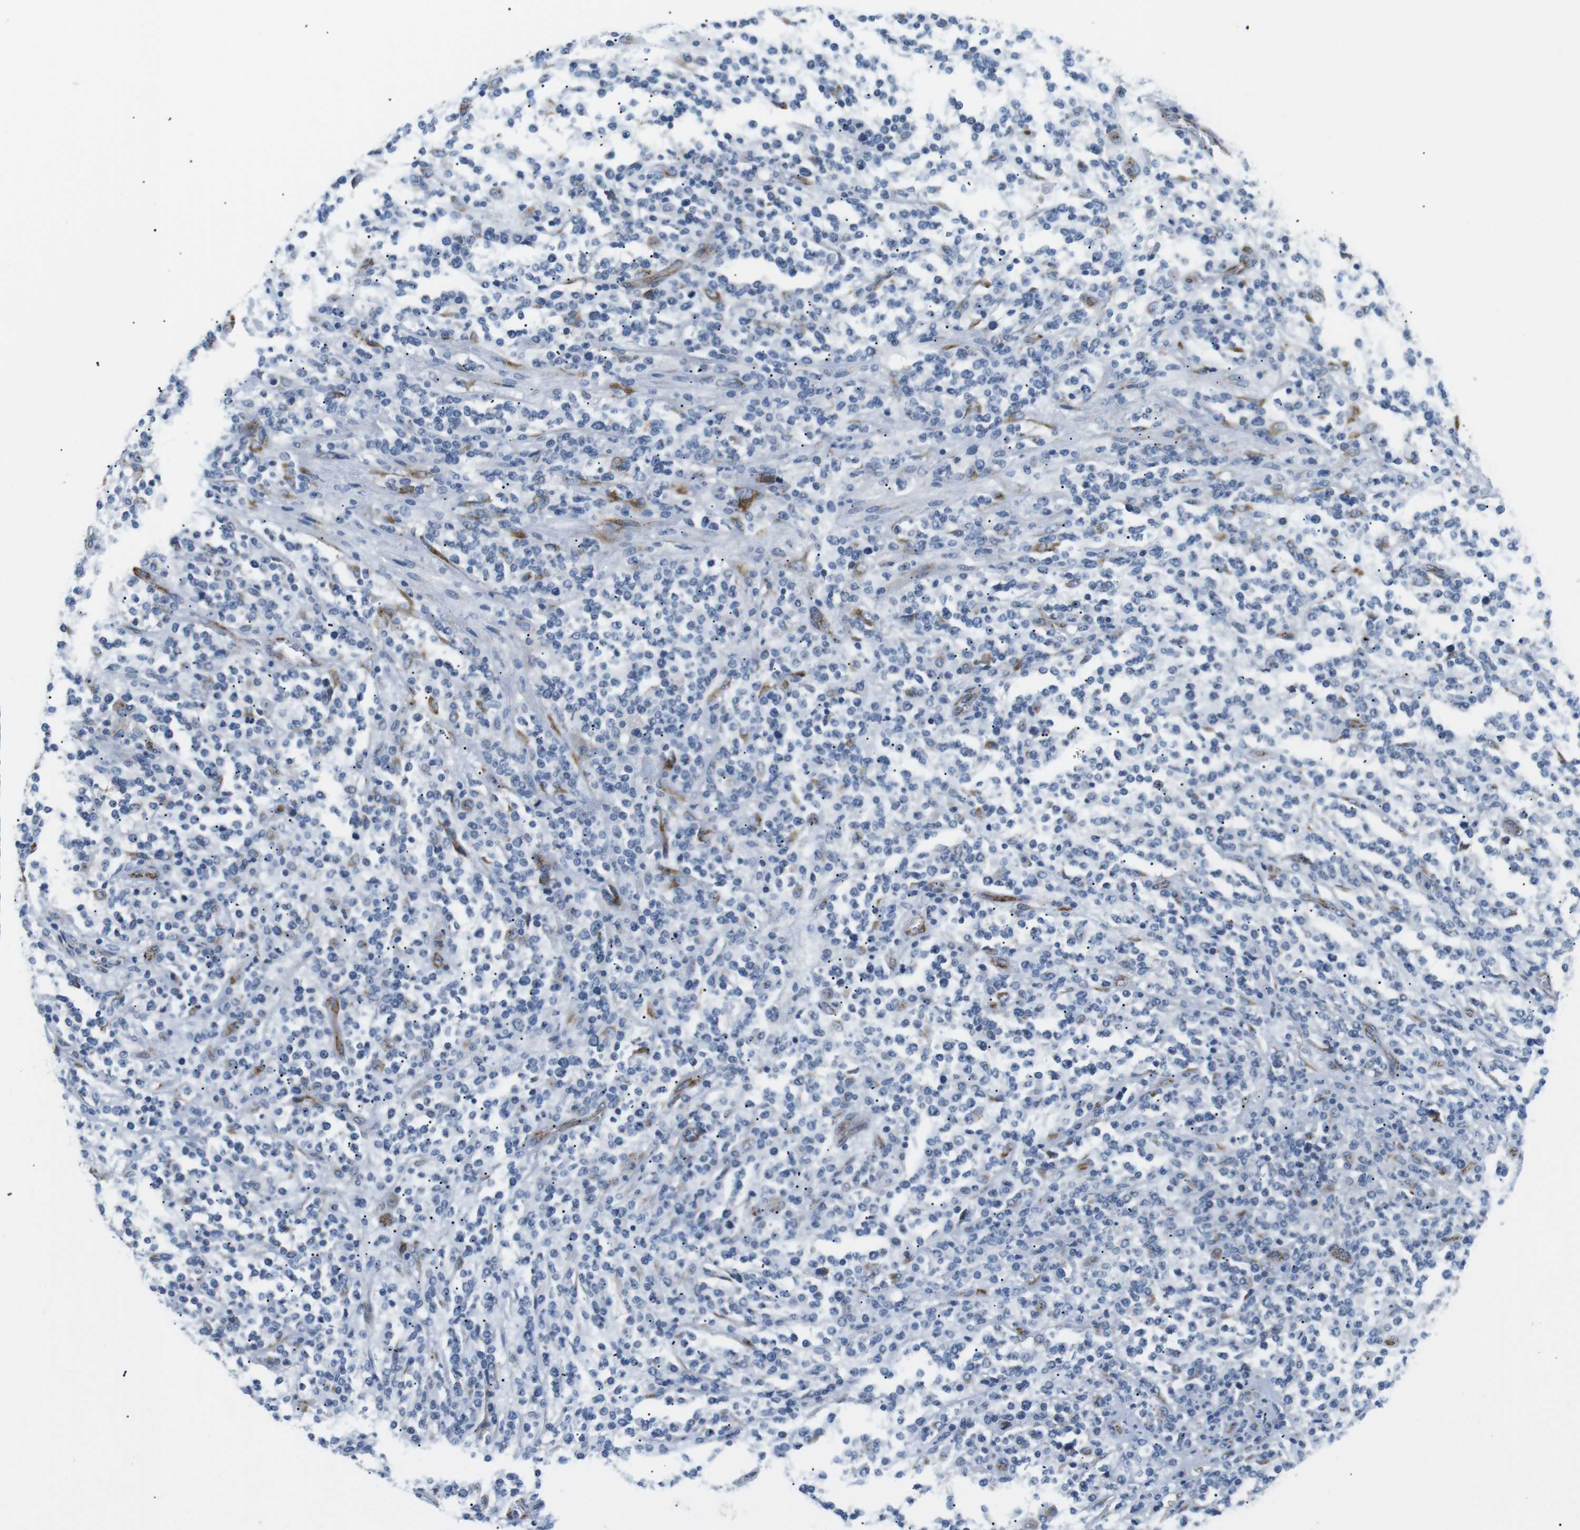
{"staining": {"intensity": "negative", "quantity": "none", "location": "none"}, "tissue": "lymphoma", "cell_type": "Tumor cells", "image_type": "cancer", "snomed": [{"axis": "morphology", "description": "Malignant lymphoma, non-Hodgkin's type, High grade"}, {"axis": "topography", "description": "Soft tissue"}], "caption": "Tumor cells are negative for brown protein staining in malignant lymphoma, non-Hodgkin's type (high-grade).", "gene": "UNC5CL", "patient": {"sex": "male", "age": 18}}